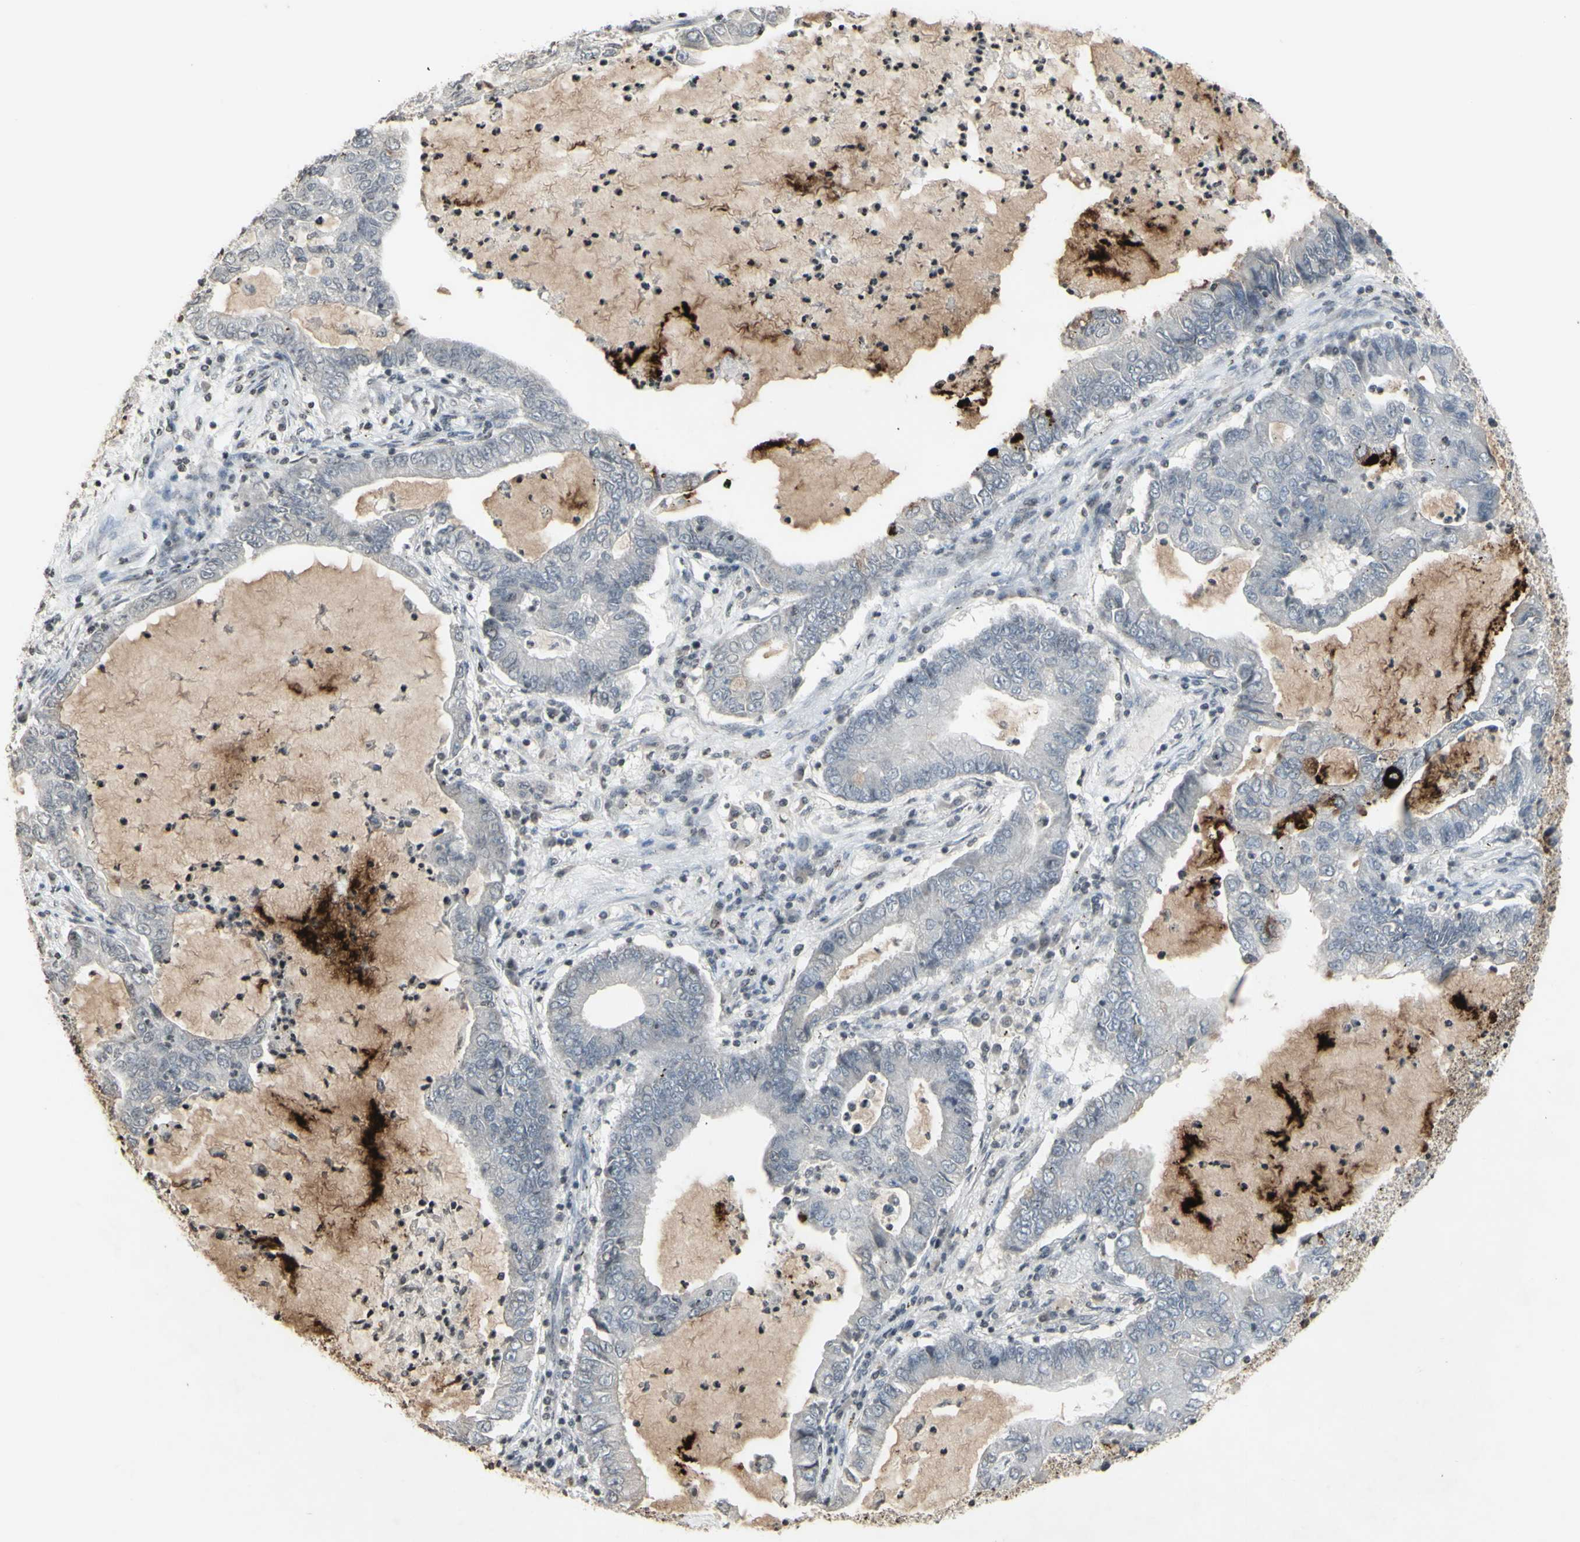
{"staining": {"intensity": "negative", "quantity": "none", "location": "none"}, "tissue": "lung cancer", "cell_type": "Tumor cells", "image_type": "cancer", "snomed": [{"axis": "morphology", "description": "Adenocarcinoma, NOS"}, {"axis": "topography", "description": "Lung"}], "caption": "Lung cancer was stained to show a protein in brown. There is no significant positivity in tumor cells.", "gene": "MUC5AC", "patient": {"sex": "female", "age": 51}}